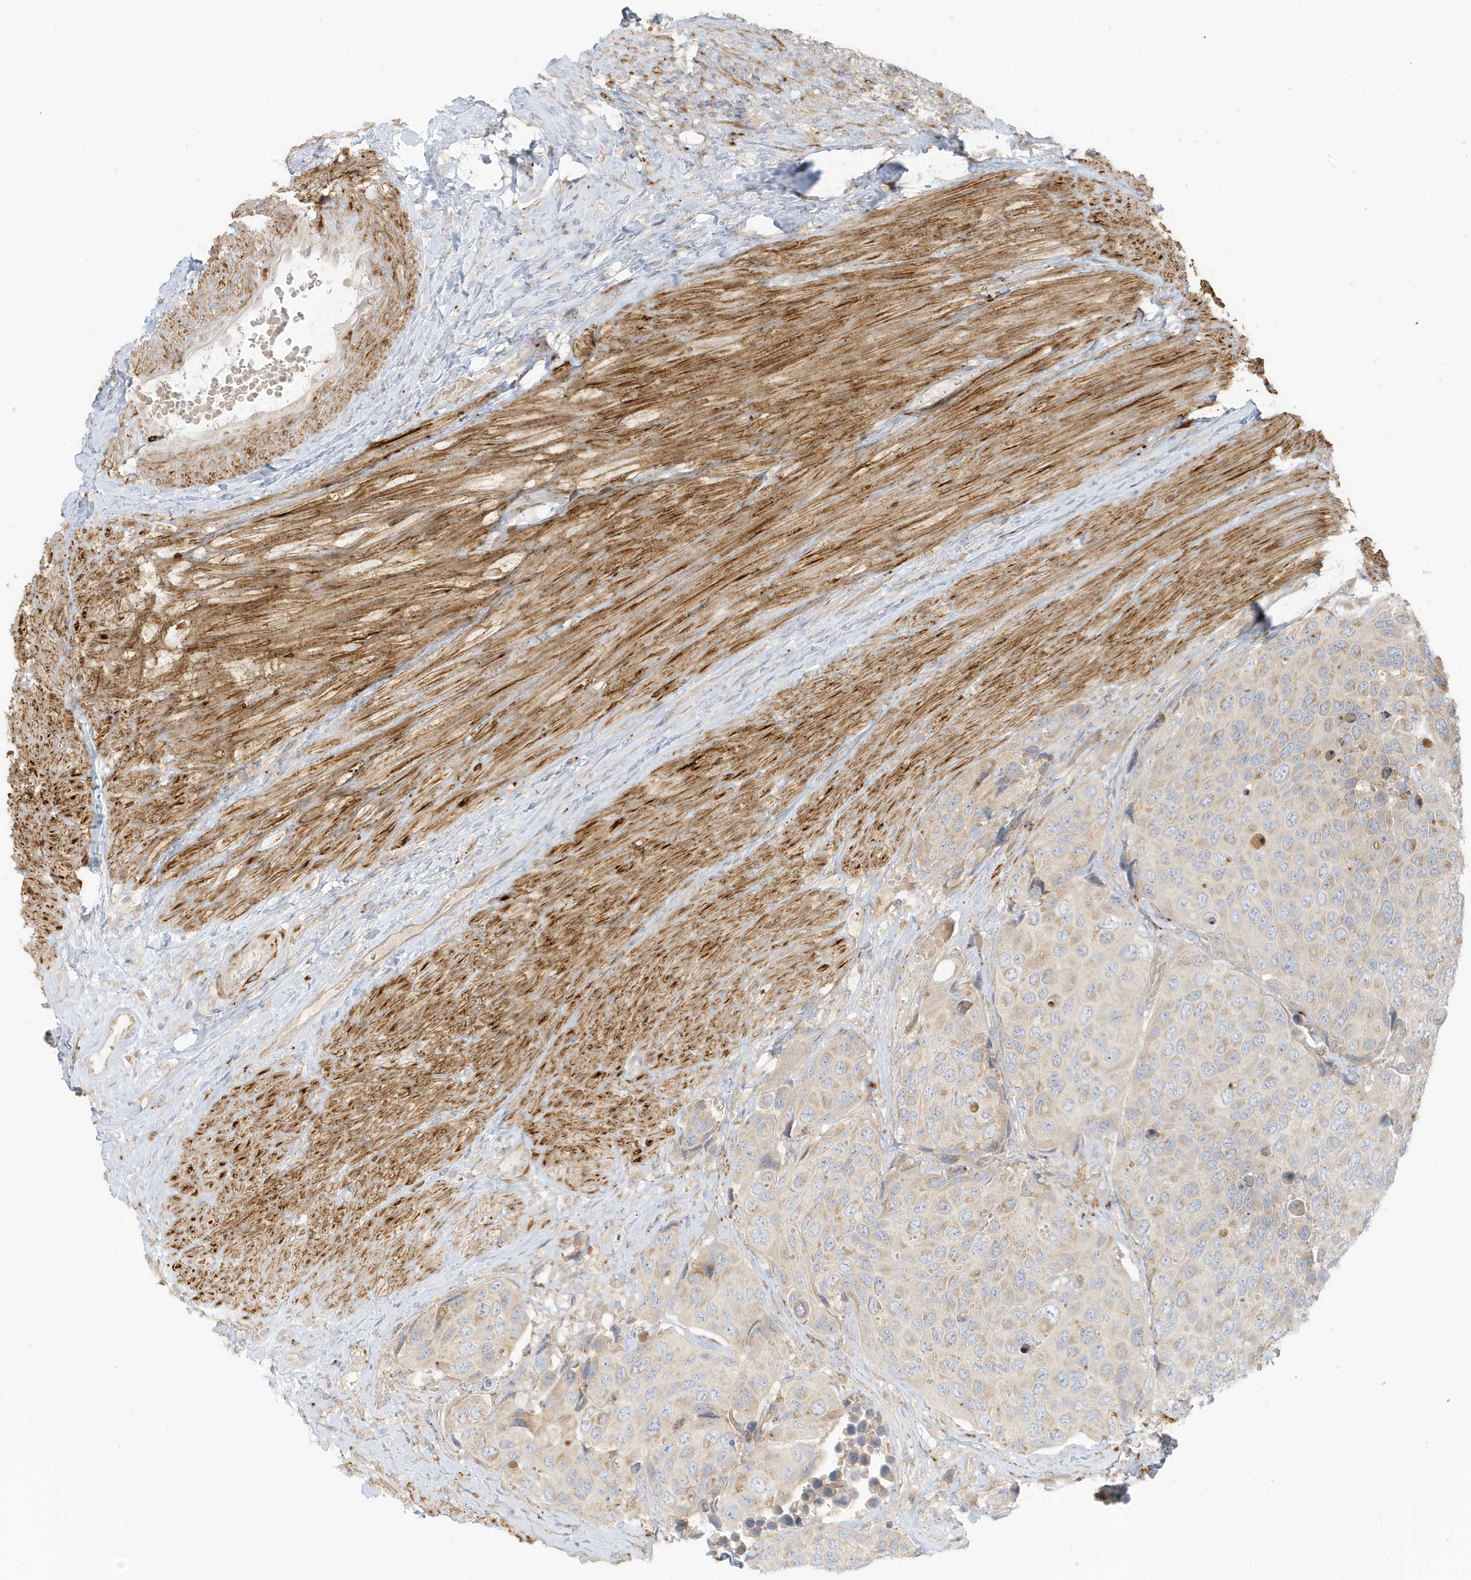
{"staining": {"intensity": "weak", "quantity": "<25%", "location": "cytoplasmic/membranous"}, "tissue": "urothelial cancer", "cell_type": "Tumor cells", "image_type": "cancer", "snomed": [{"axis": "morphology", "description": "Urothelial carcinoma, High grade"}, {"axis": "topography", "description": "Urinary bladder"}], "caption": "Urothelial carcinoma (high-grade) was stained to show a protein in brown. There is no significant positivity in tumor cells.", "gene": "MCOLN1", "patient": {"sex": "male", "age": 74}}